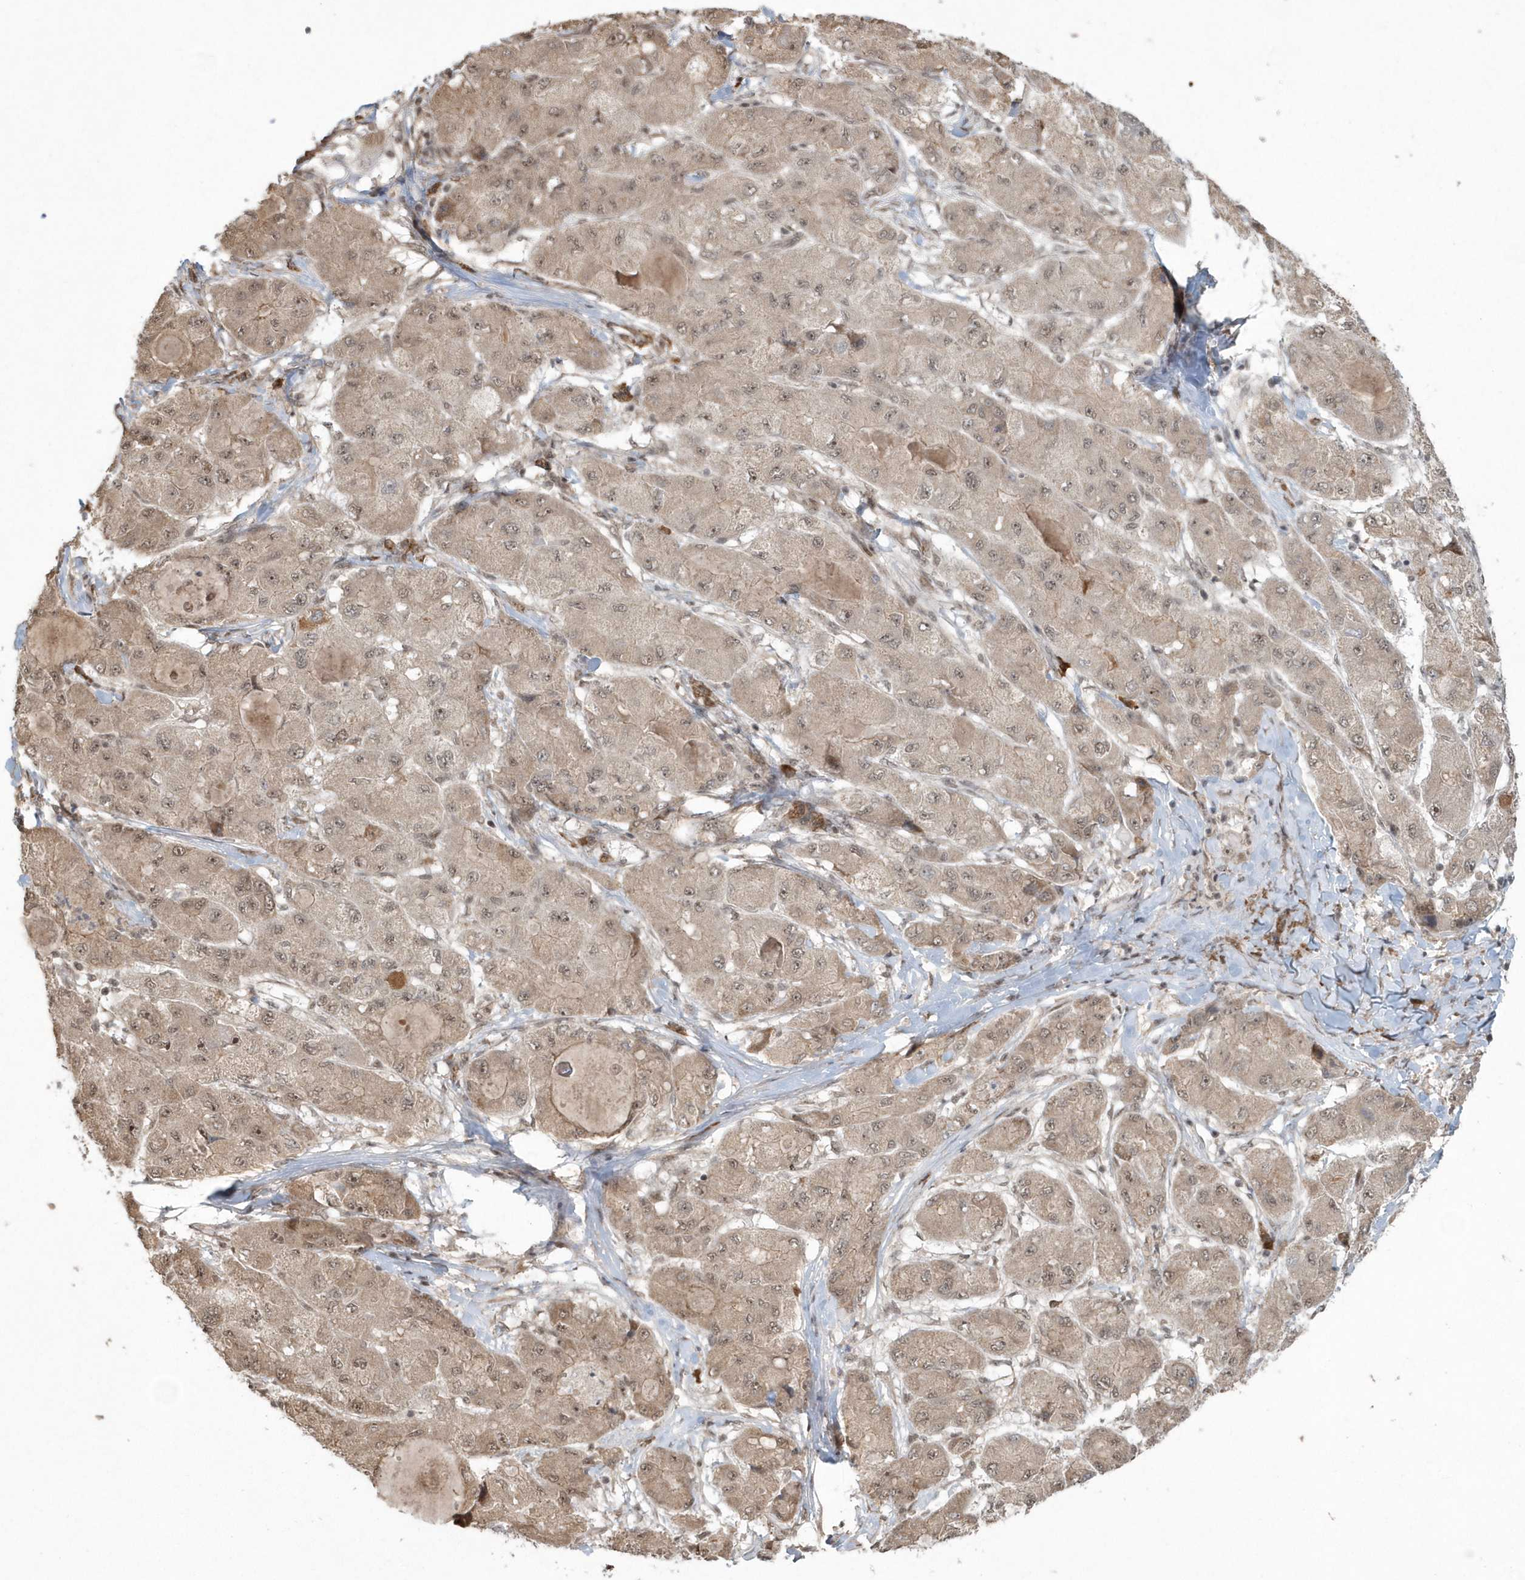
{"staining": {"intensity": "weak", "quantity": ">75%", "location": "cytoplasmic/membranous,nuclear"}, "tissue": "liver cancer", "cell_type": "Tumor cells", "image_type": "cancer", "snomed": [{"axis": "morphology", "description": "Carcinoma, Hepatocellular, NOS"}, {"axis": "topography", "description": "Liver"}], "caption": "A brown stain shows weak cytoplasmic/membranous and nuclear positivity of a protein in liver cancer tumor cells.", "gene": "EPB41L4A", "patient": {"sex": "male", "age": 80}}